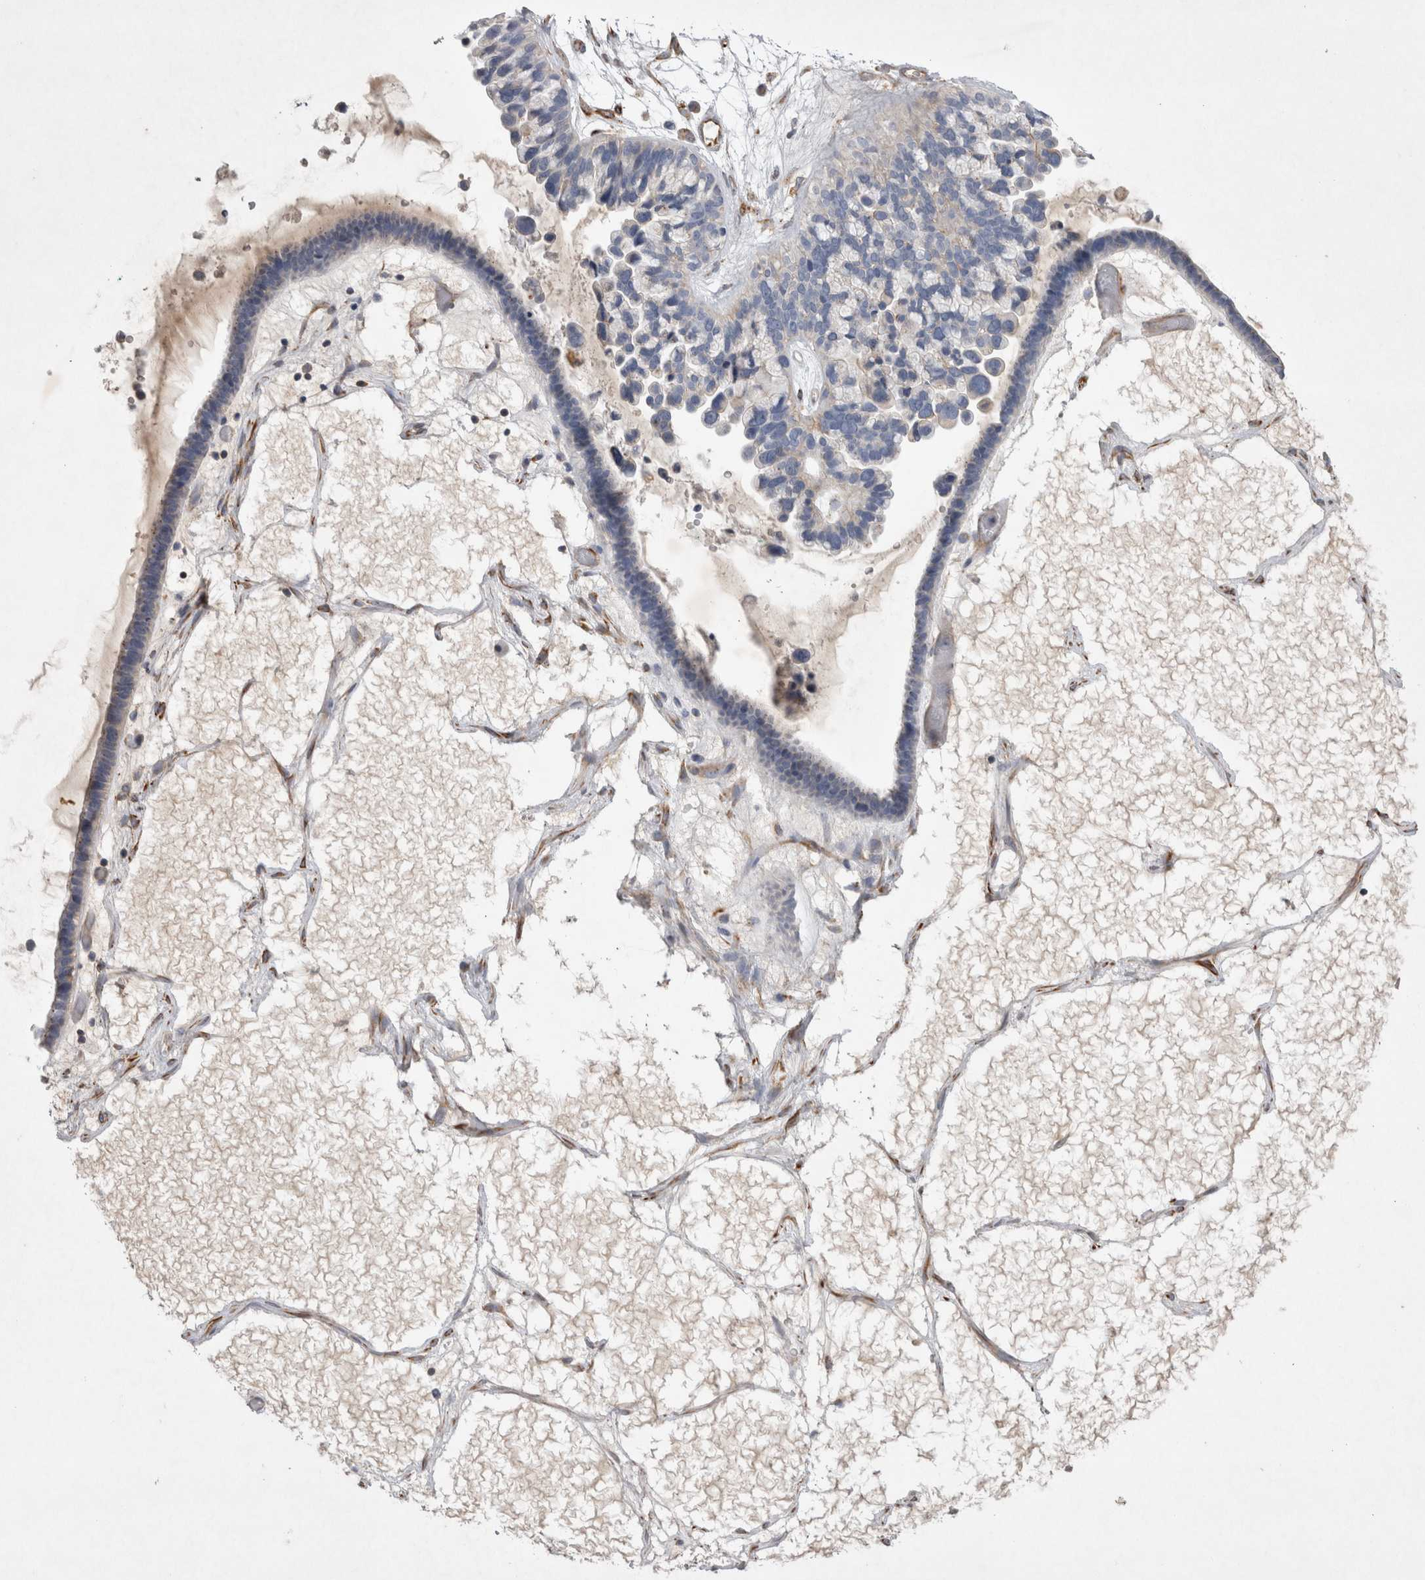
{"staining": {"intensity": "negative", "quantity": "none", "location": "none"}, "tissue": "ovarian cancer", "cell_type": "Tumor cells", "image_type": "cancer", "snomed": [{"axis": "morphology", "description": "Cystadenocarcinoma, serous, NOS"}, {"axis": "topography", "description": "Ovary"}], "caption": "High power microscopy micrograph of an immunohistochemistry (IHC) histopathology image of ovarian cancer (serous cystadenocarcinoma), revealing no significant staining in tumor cells.", "gene": "STRADB", "patient": {"sex": "female", "age": 56}}